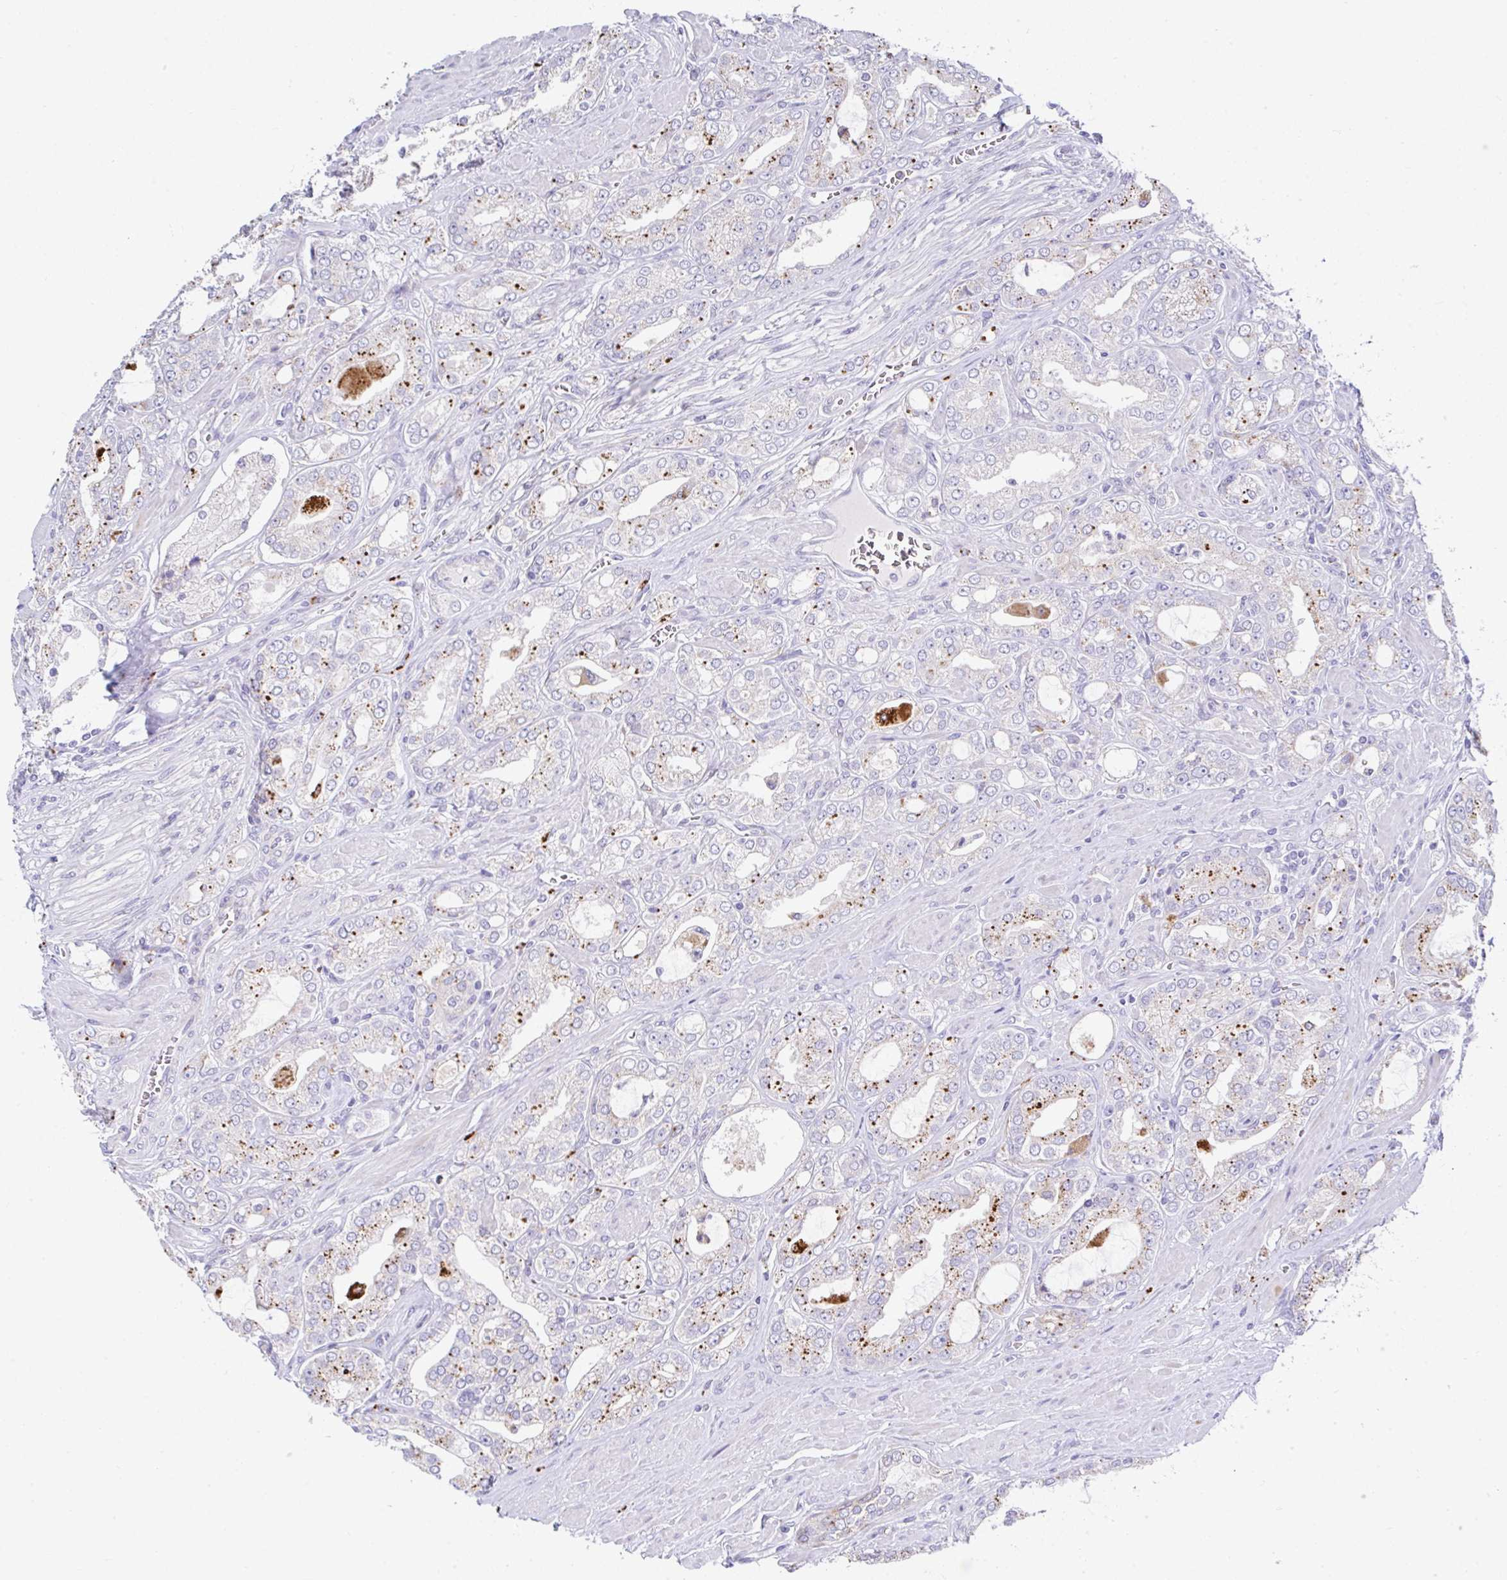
{"staining": {"intensity": "moderate", "quantity": "<25%", "location": "cytoplasmic/membranous"}, "tissue": "prostate cancer", "cell_type": "Tumor cells", "image_type": "cancer", "snomed": [{"axis": "morphology", "description": "Adenocarcinoma, High grade"}, {"axis": "topography", "description": "Prostate"}], "caption": "Approximately <25% of tumor cells in human prostate cancer display moderate cytoplasmic/membranous protein positivity as visualized by brown immunohistochemical staining.", "gene": "ZNF33A", "patient": {"sex": "male", "age": 66}}